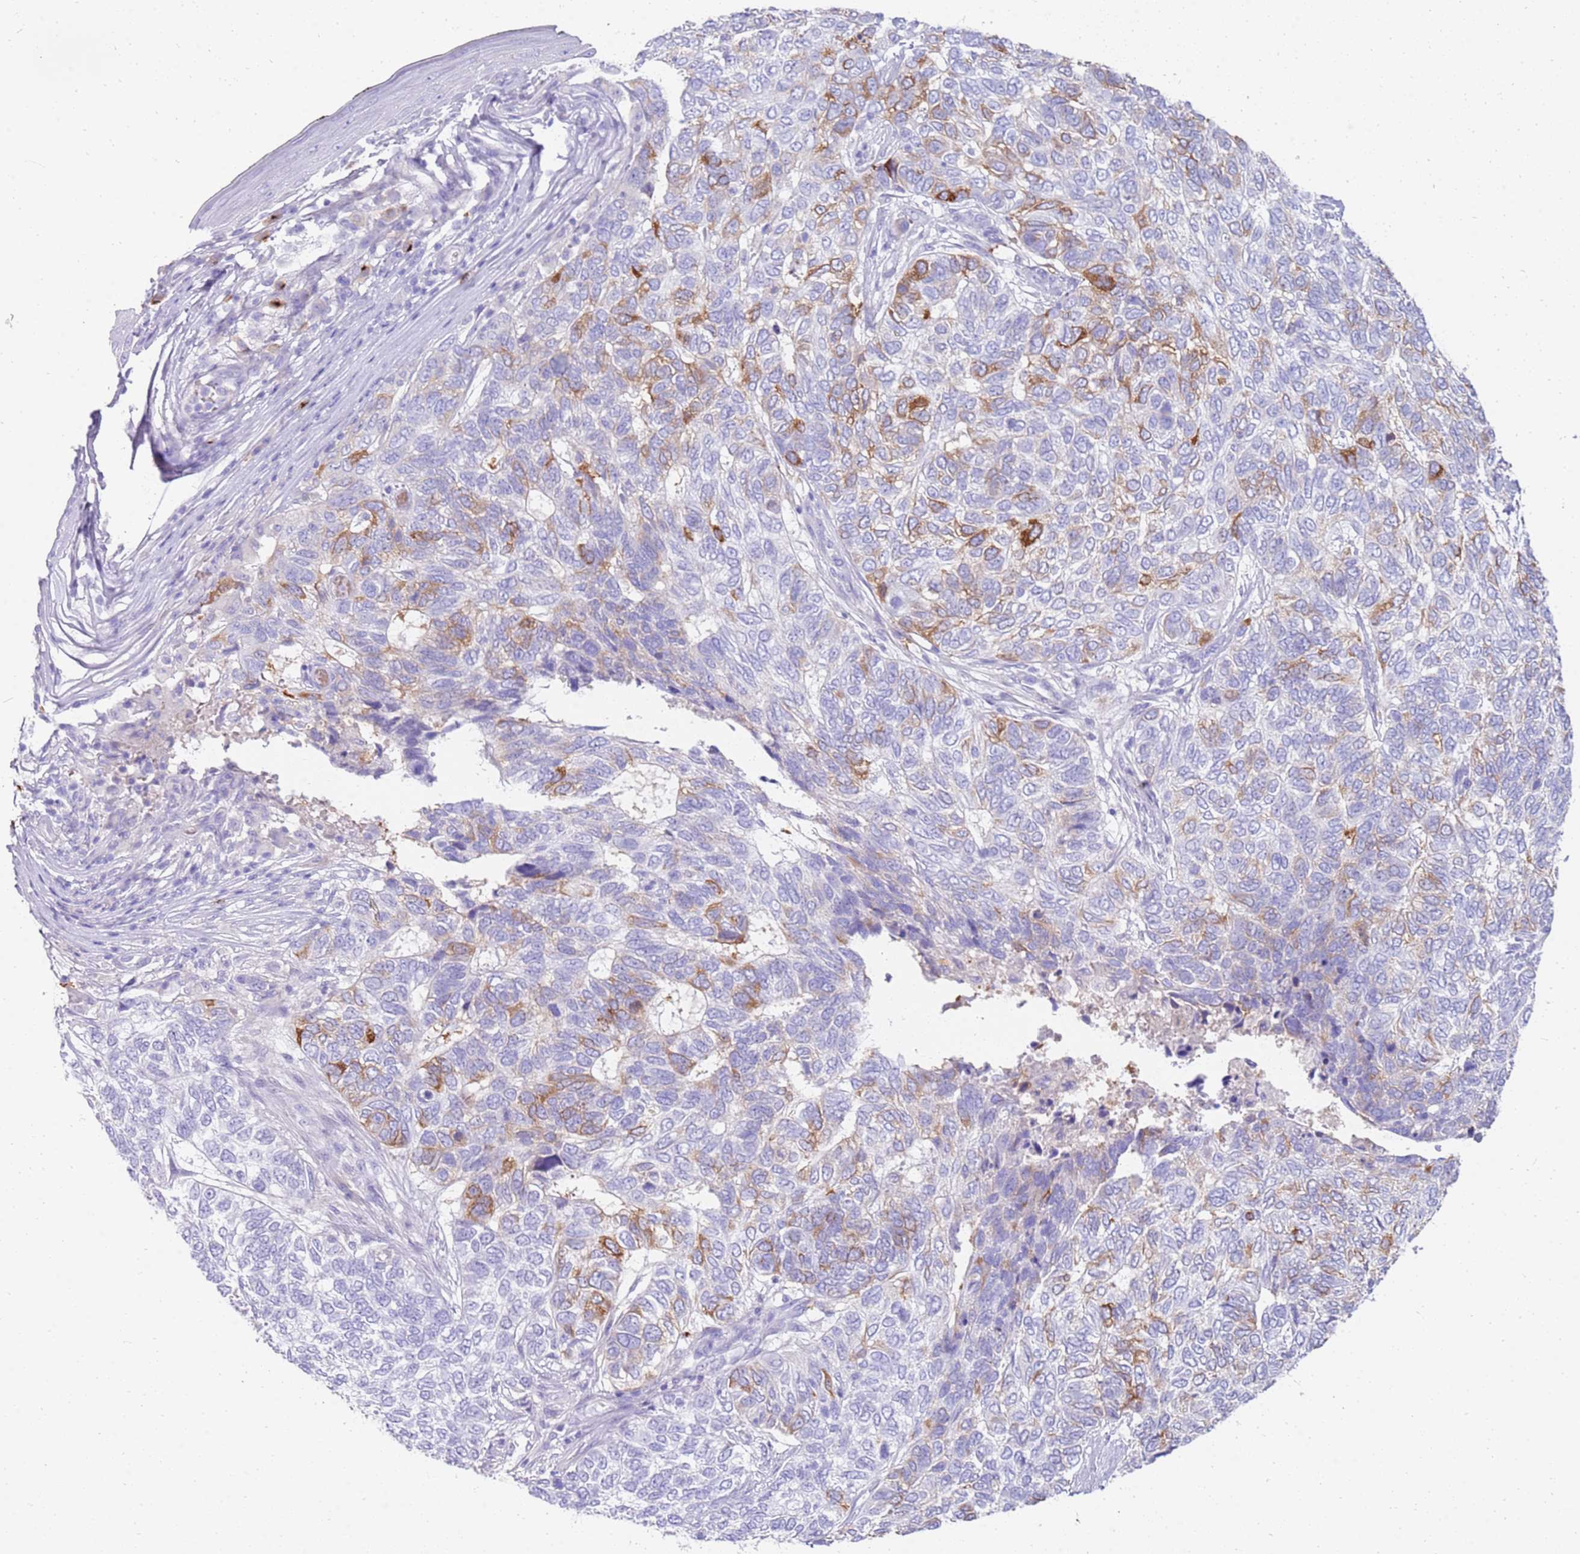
{"staining": {"intensity": "moderate", "quantity": "25%-75%", "location": "cytoplasmic/membranous"}, "tissue": "skin cancer", "cell_type": "Tumor cells", "image_type": "cancer", "snomed": [{"axis": "morphology", "description": "Basal cell carcinoma"}, {"axis": "topography", "description": "Skin"}], "caption": "This is a histology image of immunohistochemistry staining of skin cancer, which shows moderate staining in the cytoplasmic/membranous of tumor cells.", "gene": "EVPLL", "patient": {"sex": "female", "age": 65}}